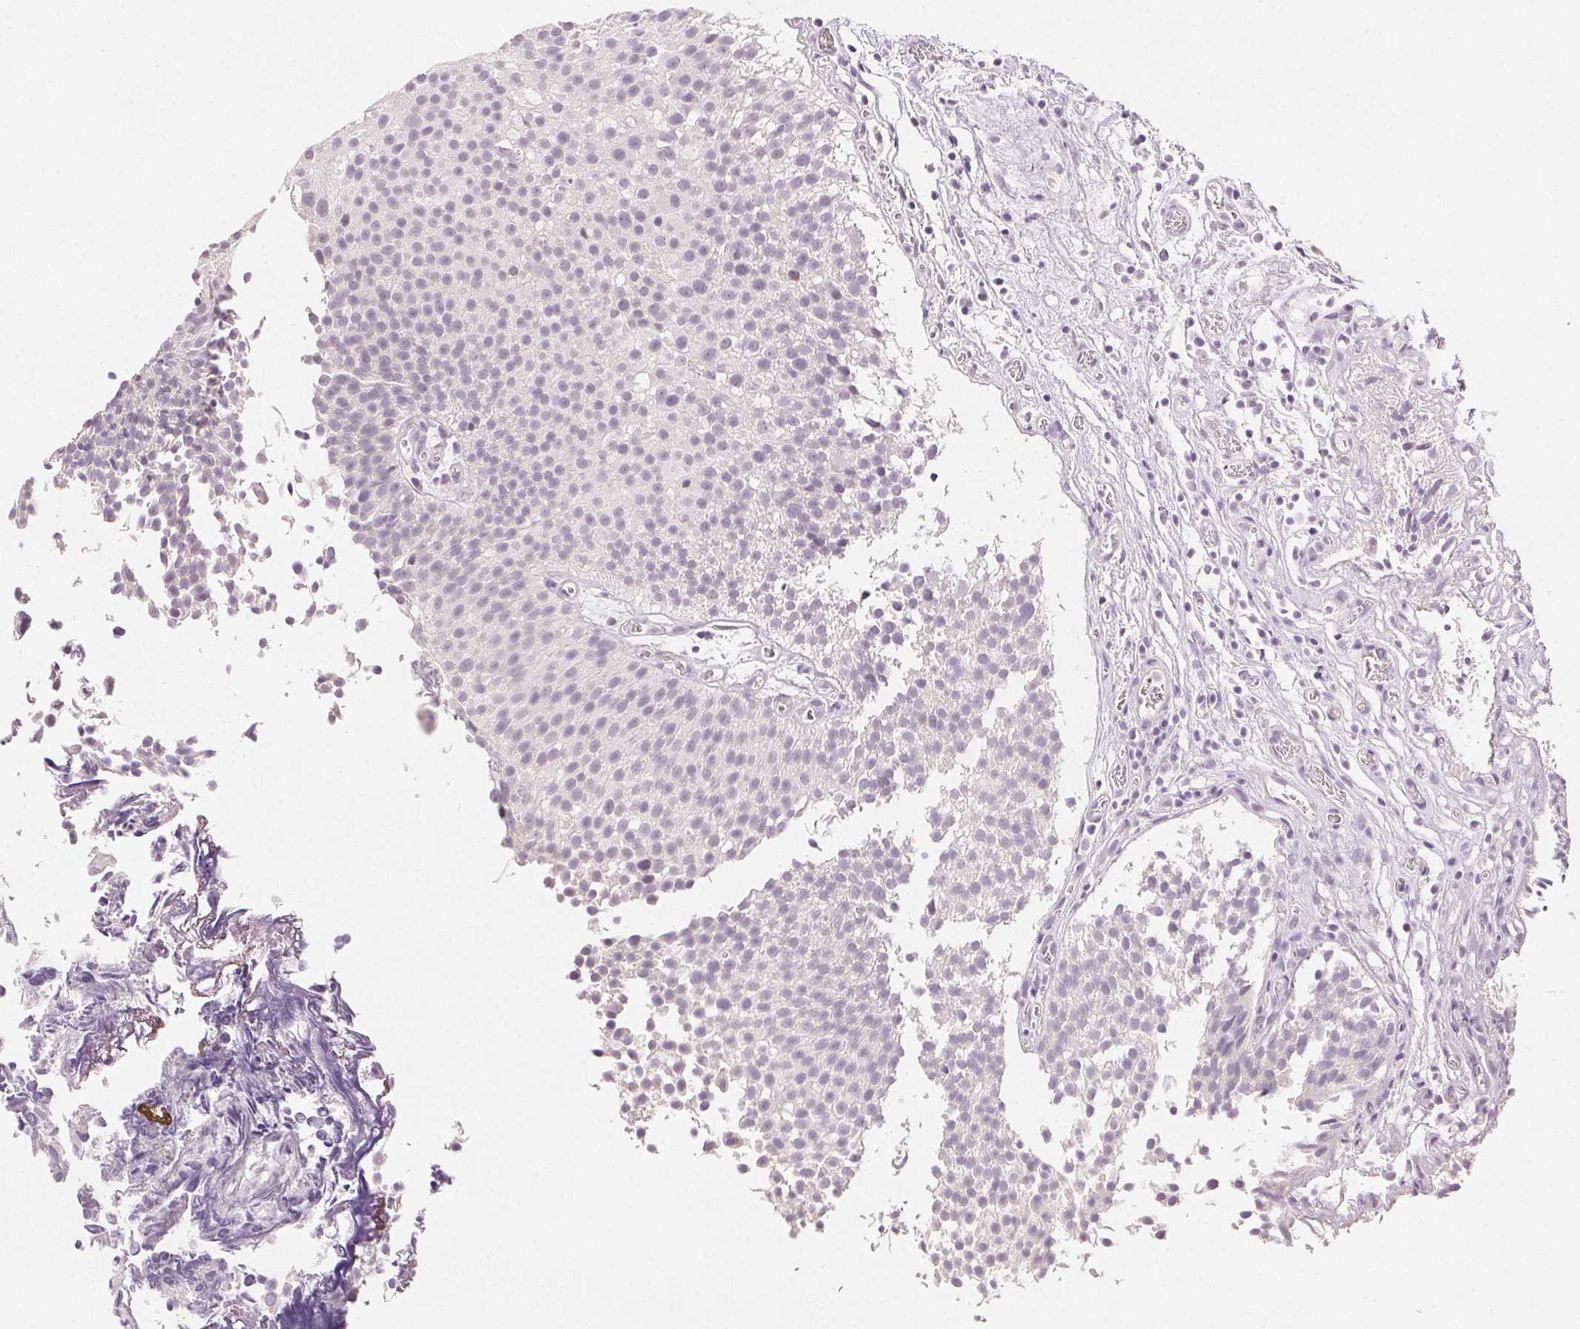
{"staining": {"intensity": "negative", "quantity": "none", "location": "none"}, "tissue": "urothelial cancer", "cell_type": "Tumor cells", "image_type": "cancer", "snomed": [{"axis": "morphology", "description": "Urothelial carcinoma, Low grade"}, {"axis": "topography", "description": "Urinary bladder"}], "caption": "Immunohistochemical staining of urothelial carcinoma (low-grade) shows no significant staining in tumor cells. Nuclei are stained in blue.", "gene": "SCGN", "patient": {"sex": "male", "age": 80}}